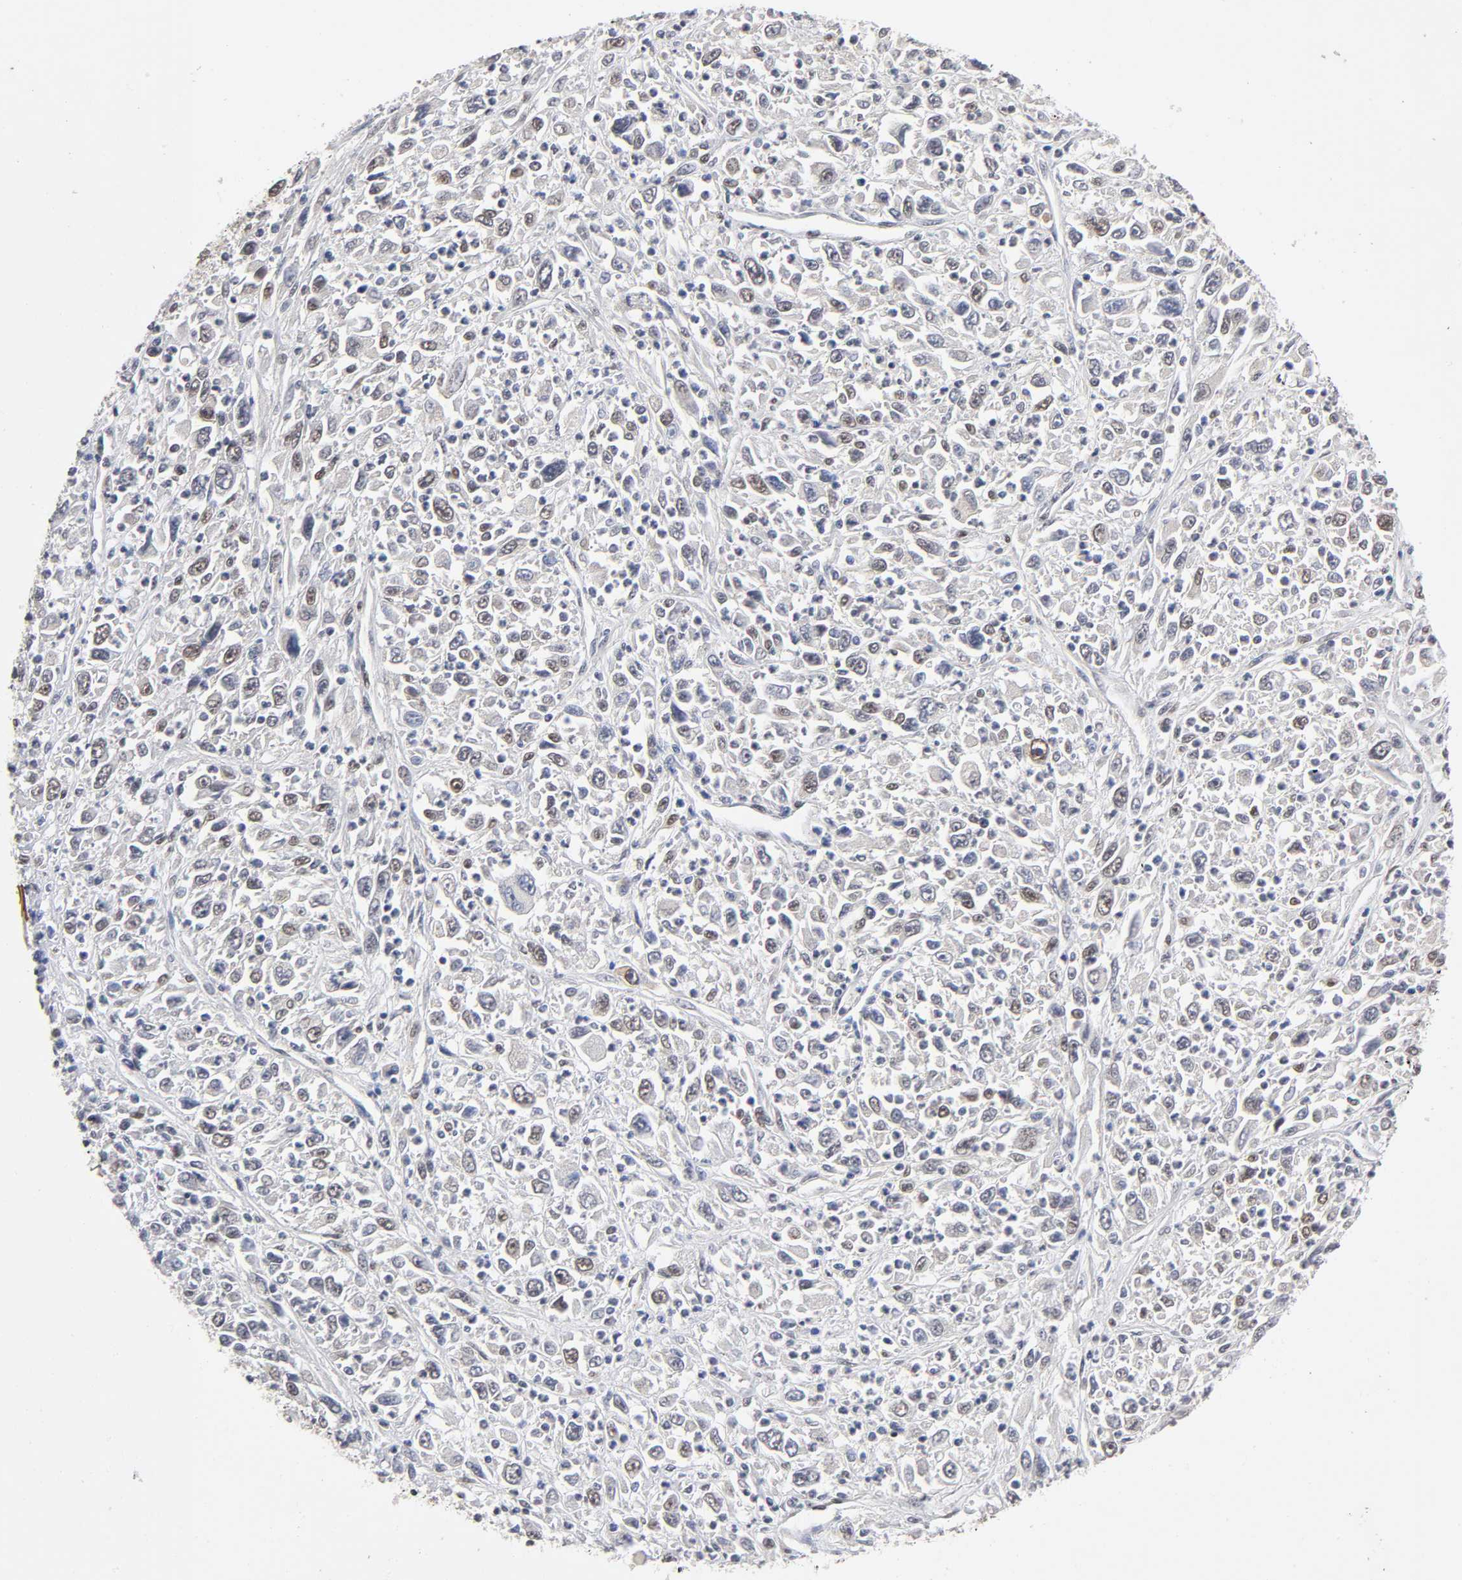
{"staining": {"intensity": "moderate", "quantity": "25%-75%", "location": "nuclear"}, "tissue": "melanoma", "cell_type": "Tumor cells", "image_type": "cancer", "snomed": [{"axis": "morphology", "description": "Malignant melanoma, Metastatic site"}, {"axis": "topography", "description": "Skin"}], "caption": "Immunohistochemistry (IHC) photomicrograph of neoplastic tissue: melanoma stained using IHC displays medium levels of moderate protein expression localized specifically in the nuclear of tumor cells, appearing as a nuclear brown color.", "gene": "EP300", "patient": {"sex": "female", "age": 56}}